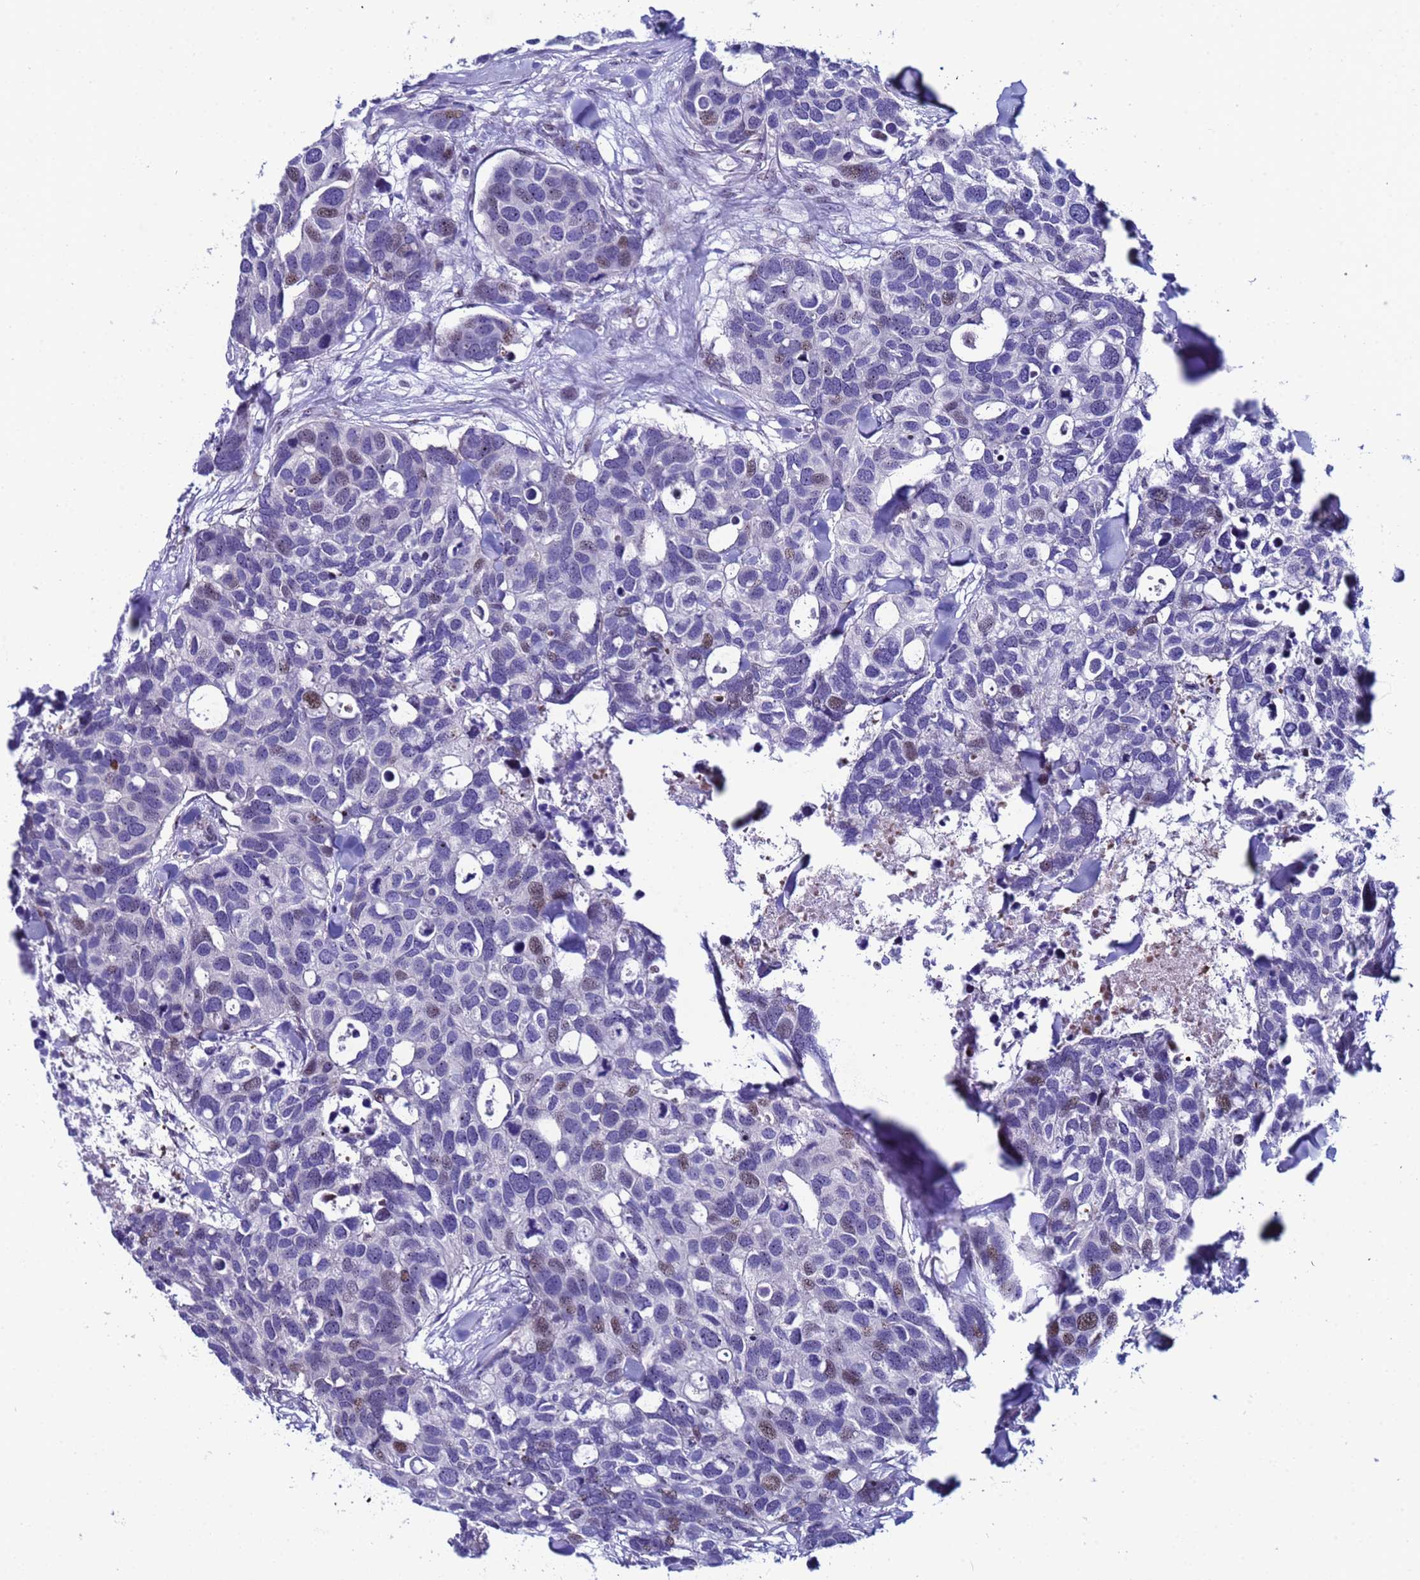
{"staining": {"intensity": "weak", "quantity": "<25%", "location": "nuclear"}, "tissue": "breast cancer", "cell_type": "Tumor cells", "image_type": "cancer", "snomed": [{"axis": "morphology", "description": "Duct carcinoma"}, {"axis": "topography", "description": "Breast"}], "caption": "Tumor cells show no significant expression in breast intraductal carcinoma.", "gene": "POP5", "patient": {"sex": "female", "age": 83}}